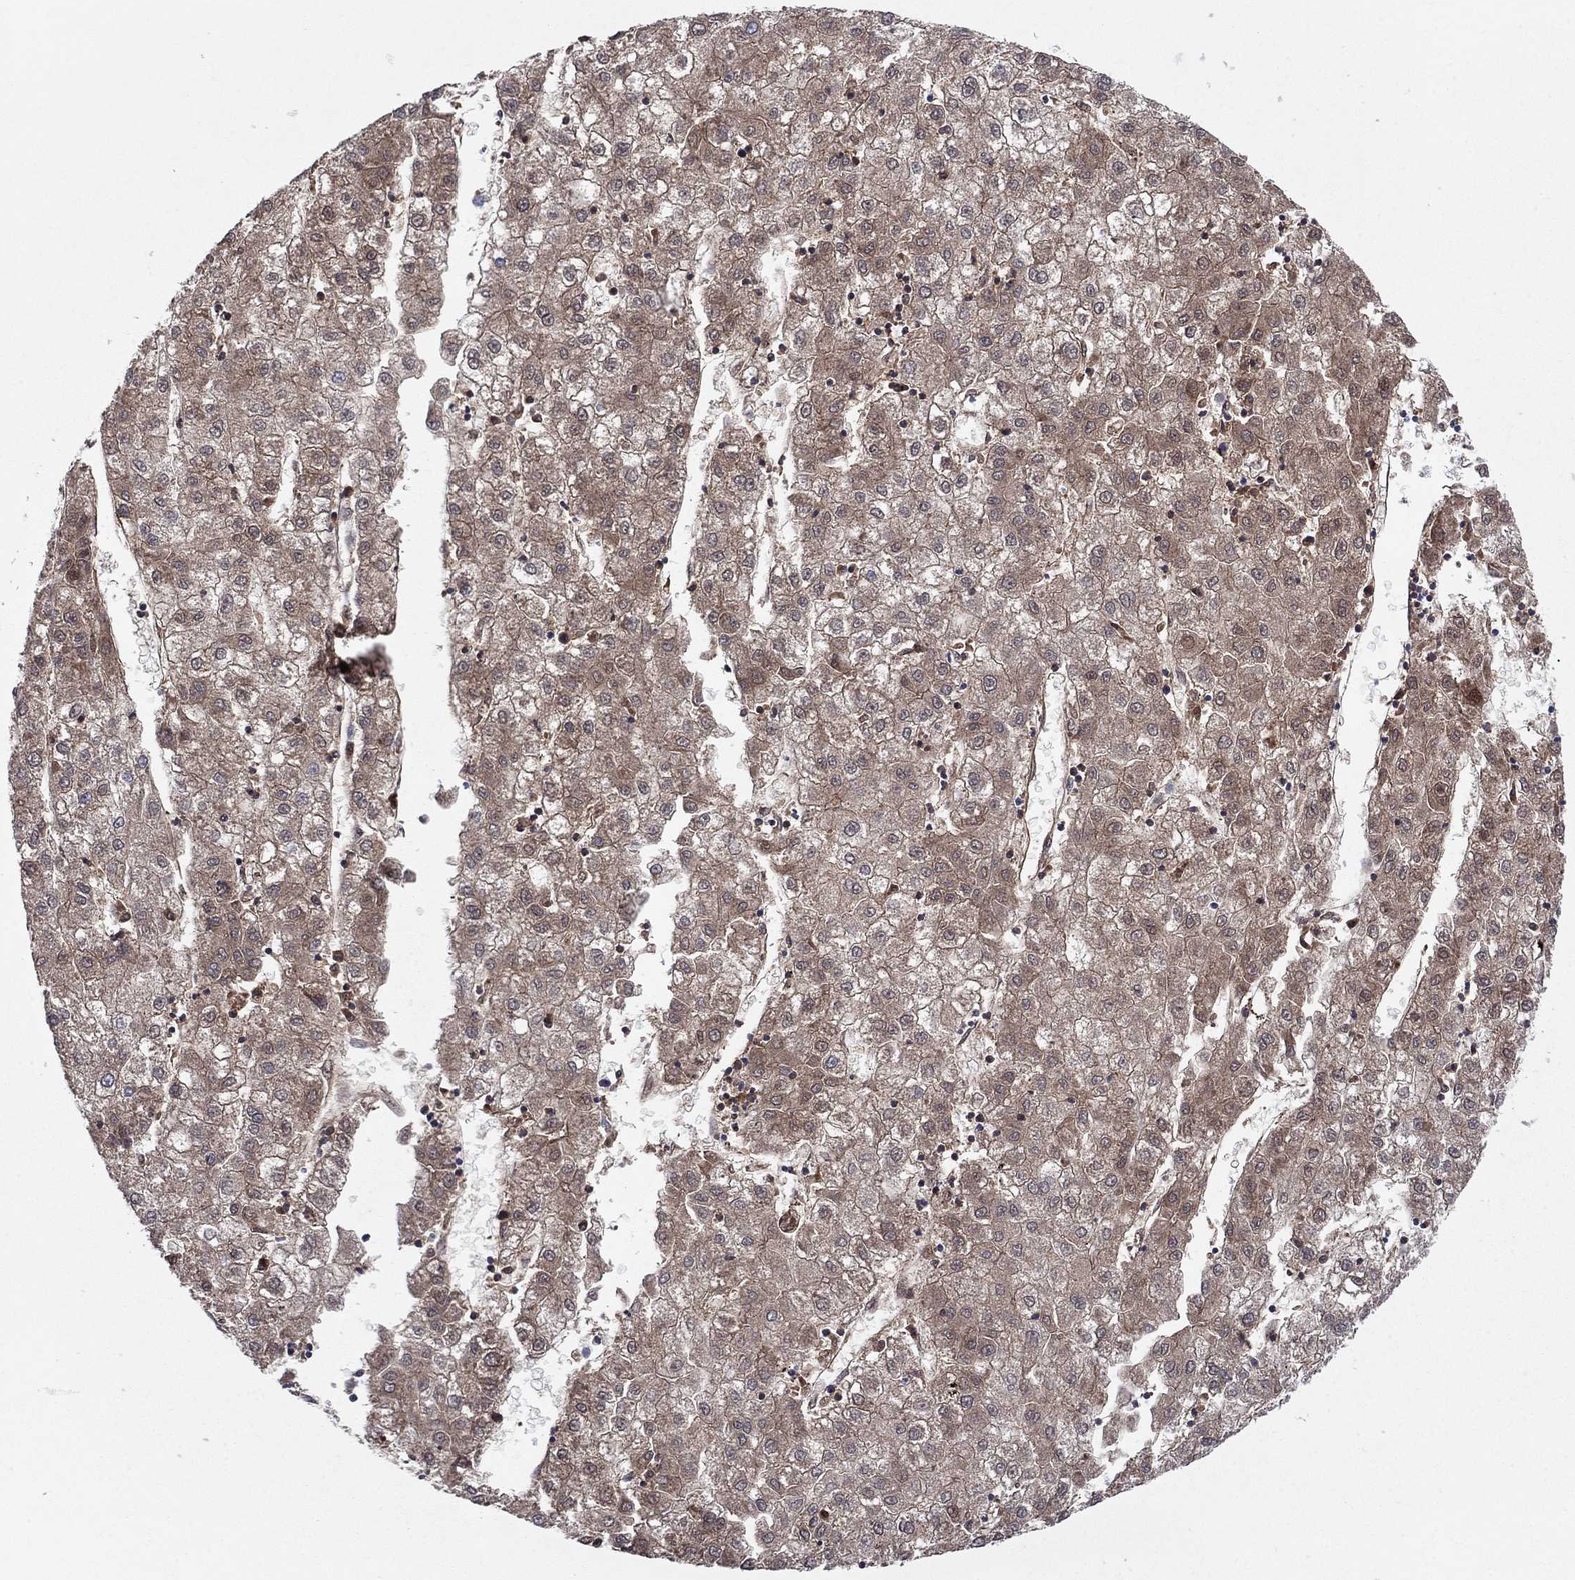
{"staining": {"intensity": "moderate", "quantity": ">75%", "location": "cytoplasmic/membranous"}, "tissue": "liver cancer", "cell_type": "Tumor cells", "image_type": "cancer", "snomed": [{"axis": "morphology", "description": "Carcinoma, Hepatocellular, NOS"}, {"axis": "topography", "description": "Liver"}], "caption": "Immunohistochemical staining of liver hepatocellular carcinoma demonstrates moderate cytoplasmic/membranous protein expression in approximately >75% of tumor cells.", "gene": "CNTNAP4", "patient": {"sex": "male", "age": 72}}